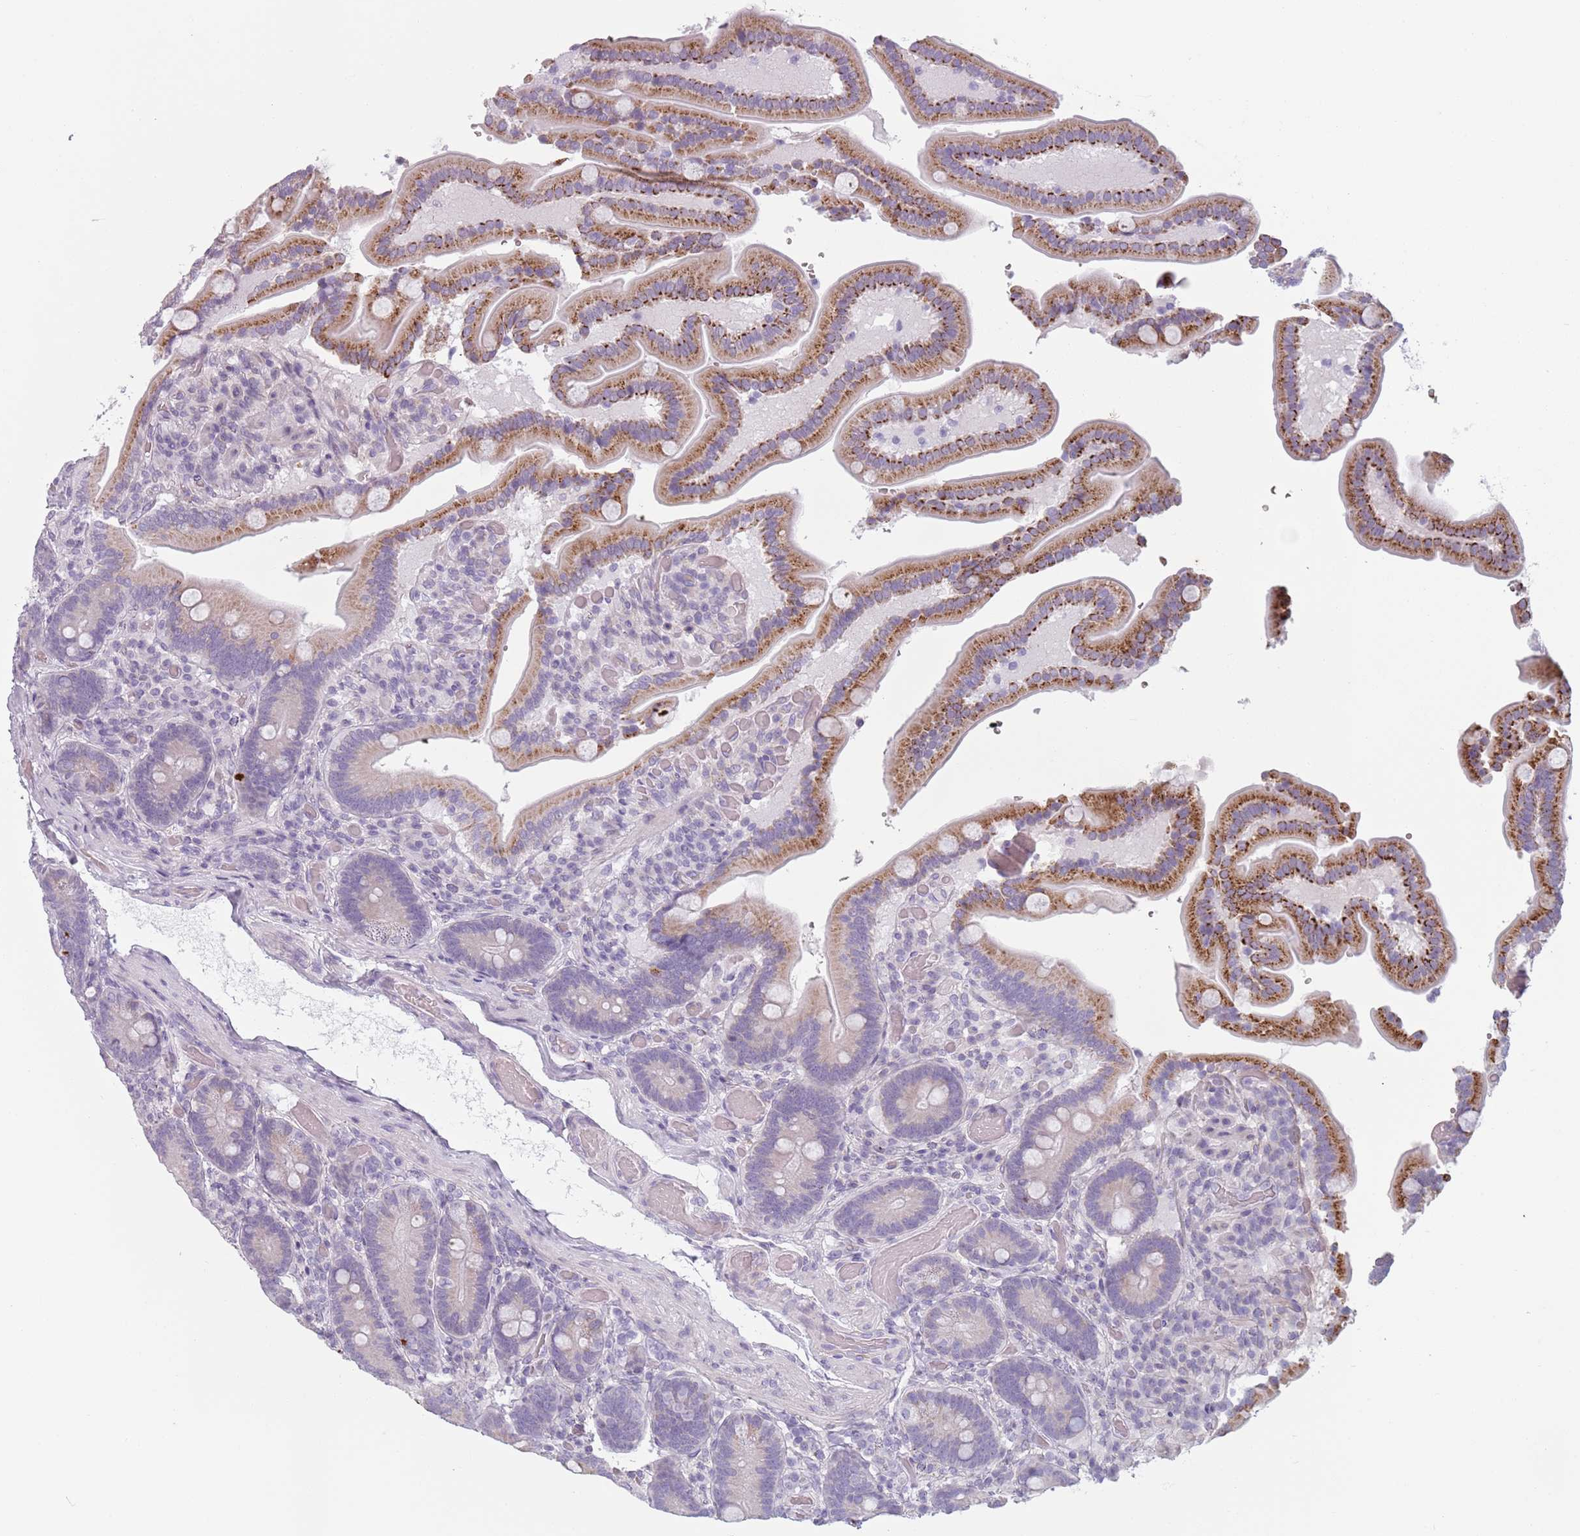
{"staining": {"intensity": "moderate", "quantity": ">75%", "location": "cytoplasmic/membranous"}, "tissue": "duodenum", "cell_type": "Glandular cells", "image_type": "normal", "snomed": [{"axis": "morphology", "description": "Normal tissue, NOS"}, {"axis": "topography", "description": "Duodenum"}], "caption": "High-magnification brightfield microscopy of normal duodenum stained with DAB (brown) and counterstained with hematoxylin (blue). glandular cells exhibit moderate cytoplasmic/membranous positivity is identified in about>75% of cells. The staining was performed using DAB (3,3'-diaminobenzidine) to visualize the protein expression in brown, while the nuclei were stained in blue with hematoxylin (Magnification: 20x).", "gene": "MEGF8", "patient": {"sex": "female", "age": 62}}